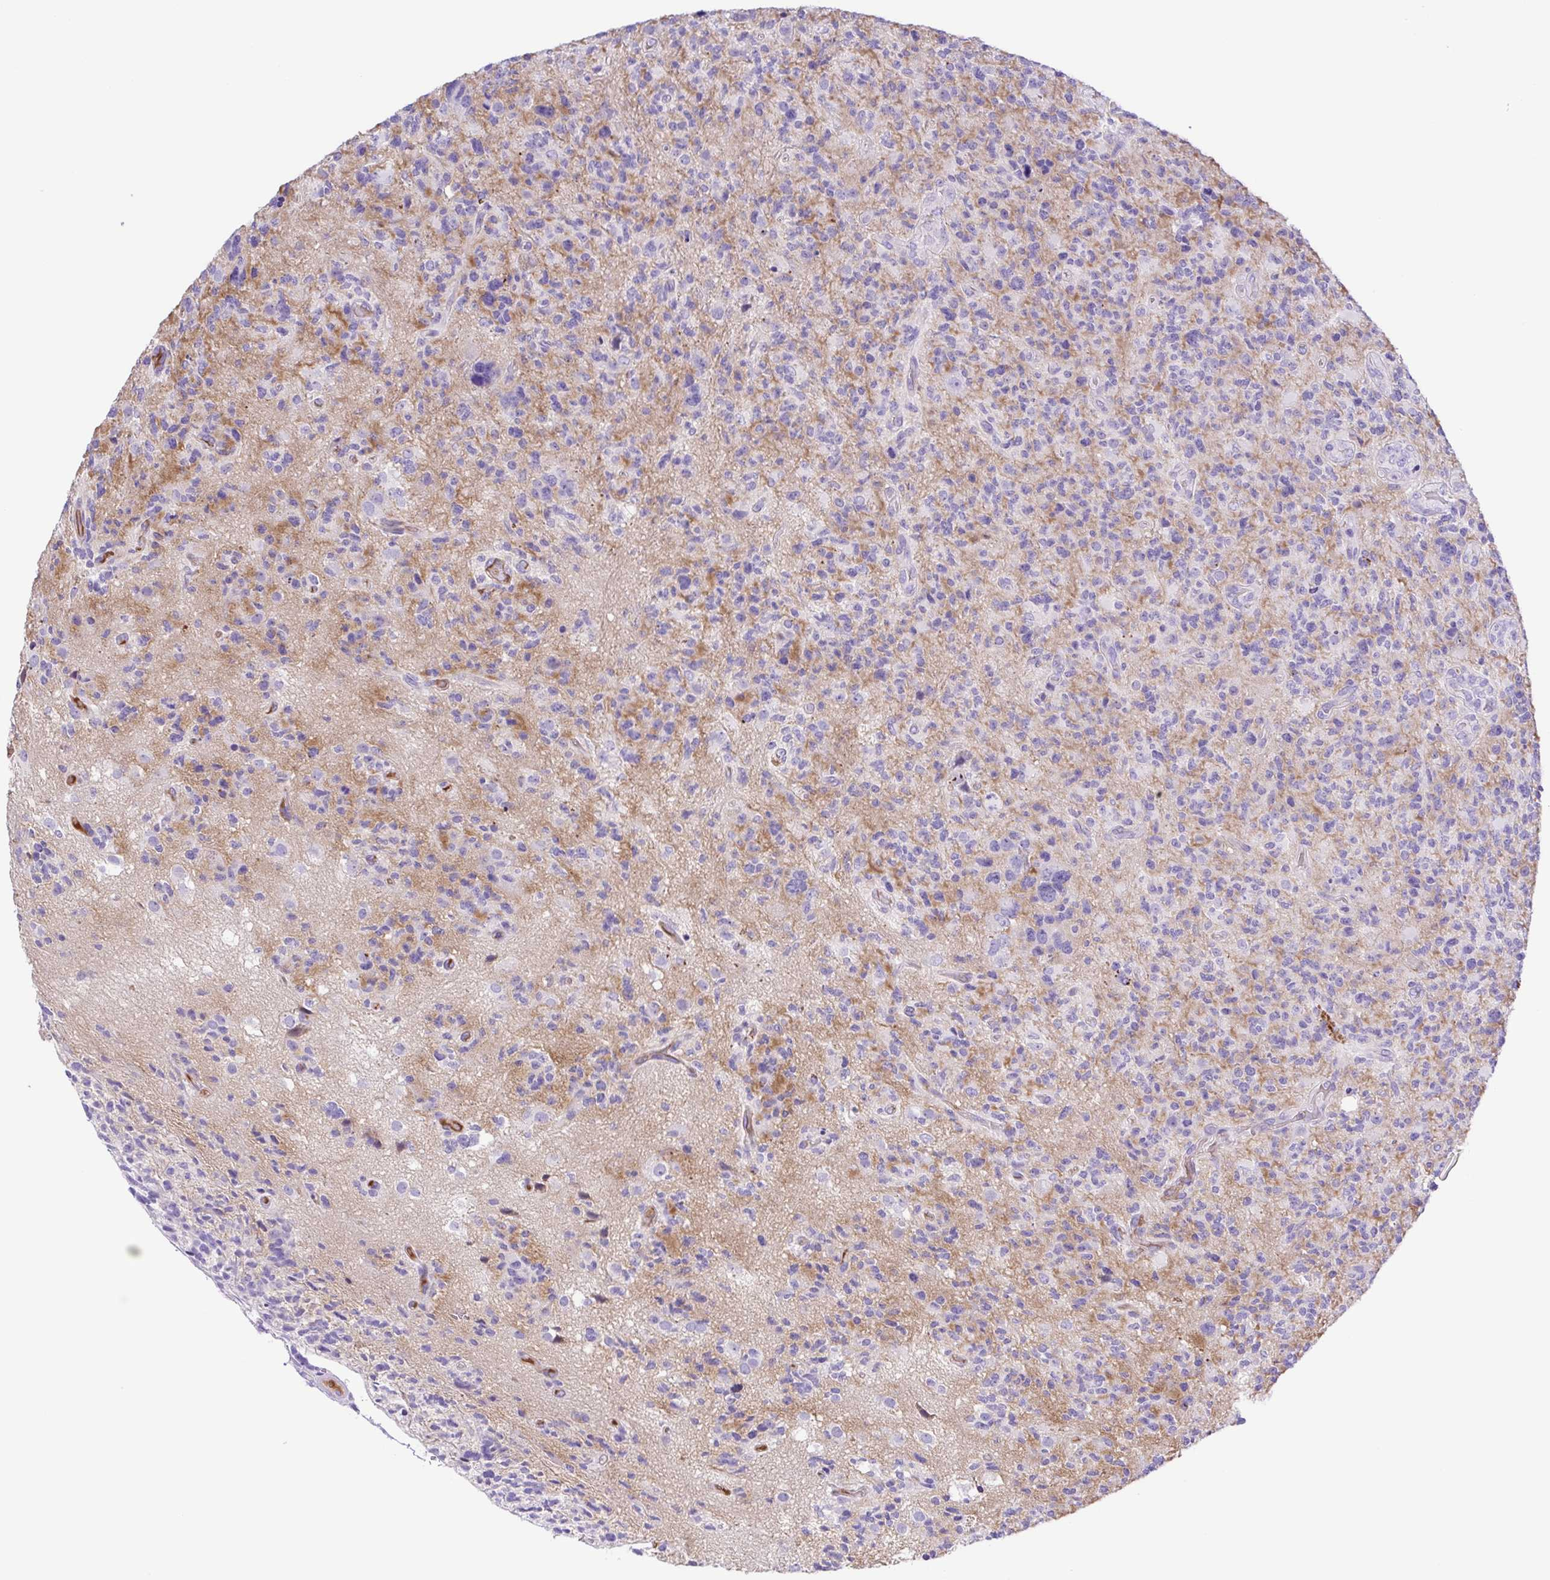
{"staining": {"intensity": "negative", "quantity": "none", "location": "none"}, "tissue": "glioma", "cell_type": "Tumor cells", "image_type": "cancer", "snomed": [{"axis": "morphology", "description": "Glioma, malignant, High grade"}, {"axis": "topography", "description": "Brain"}], "caption": "A high-resolution histopathology image shows immunohistochemistry (IHC) staining of glioma, which shows no significant positivity in tumor cells. (DAB IHC, high magnification).", "gene": "IGFL1", "patient": {"sex": "female", "age": 71}}